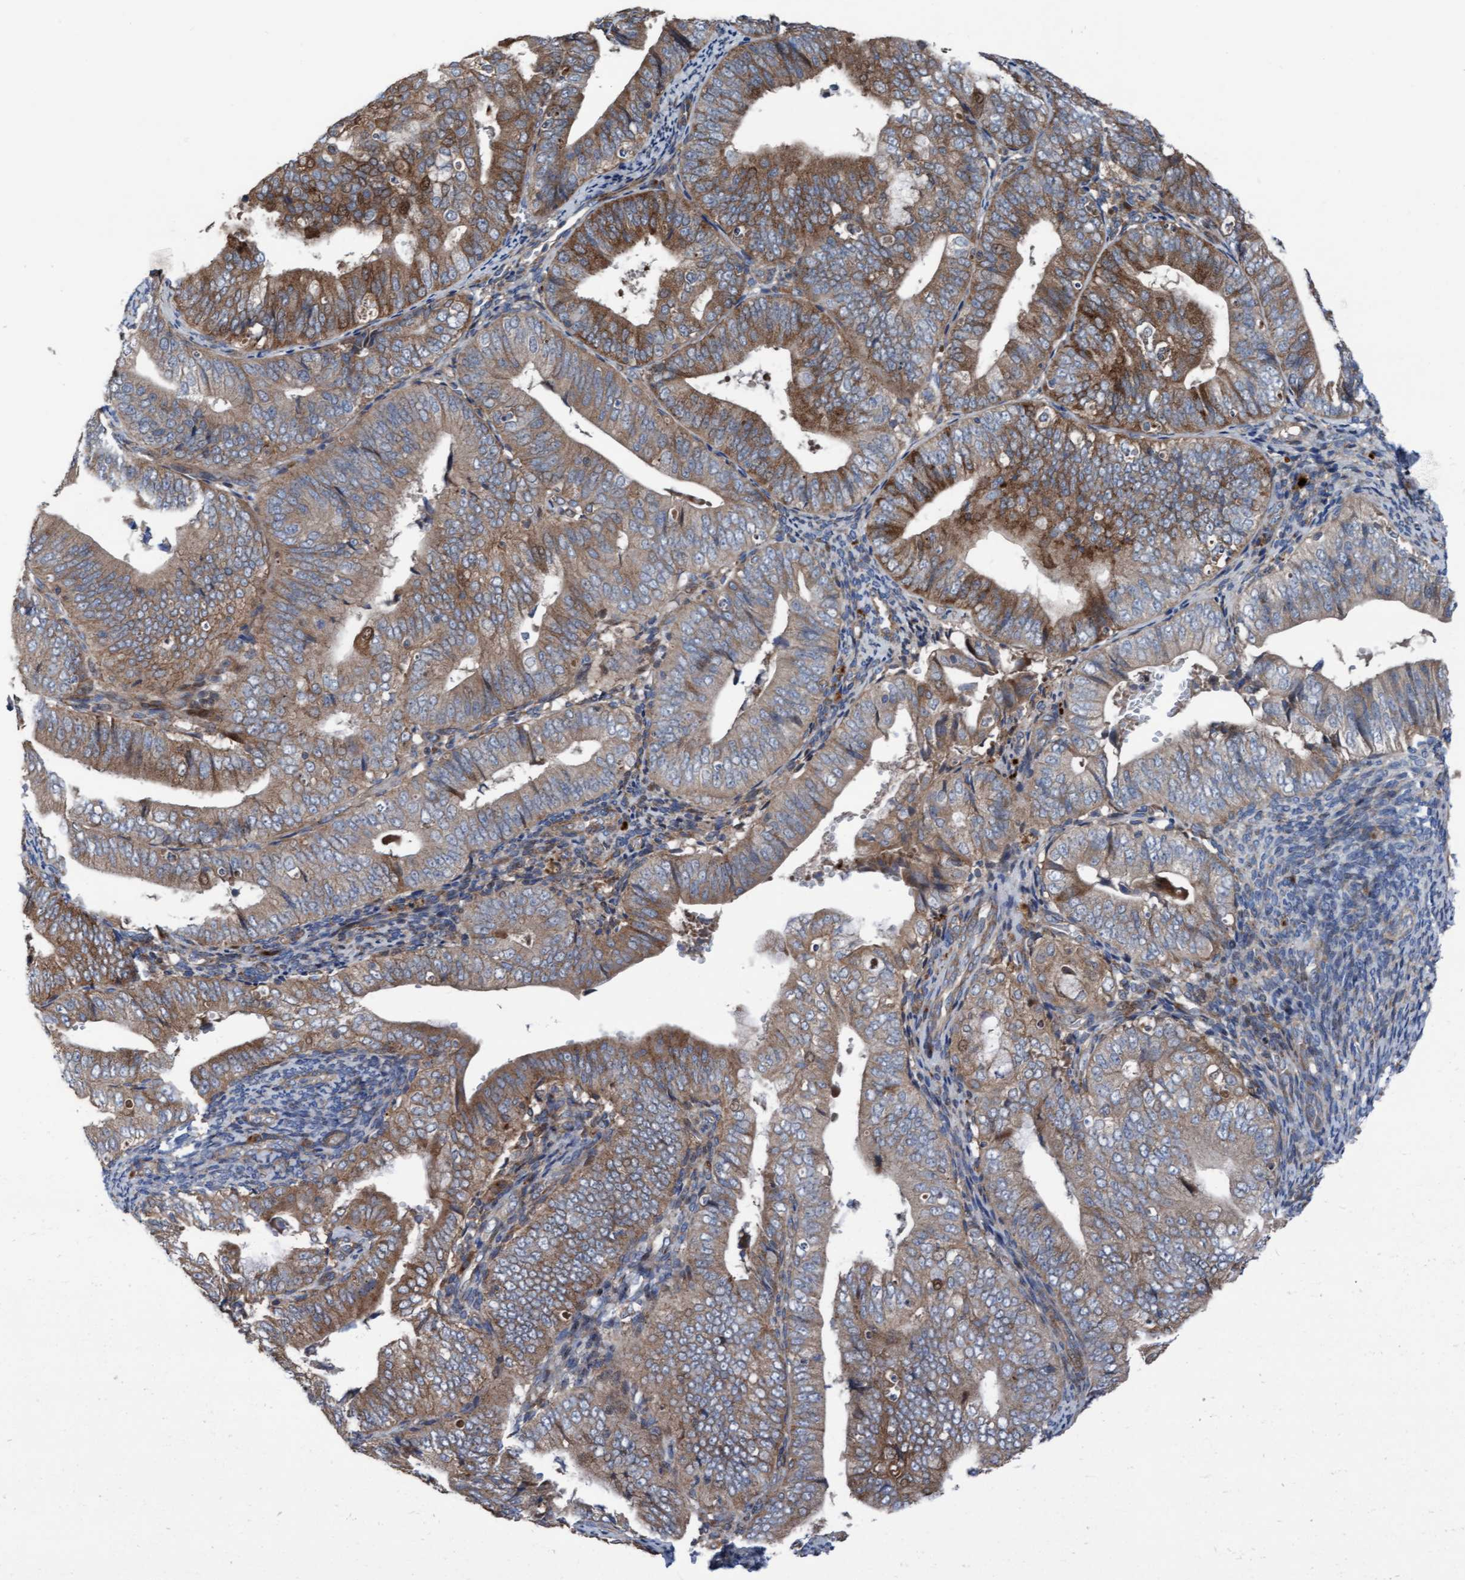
{"staining": {"intensity": "moderate", "quantity": ">75%", "location": "cytoplasmic/membranous"}, "tissue": "endometrial cancer", "cell_type": "Tumor cells", "image_type": "cancer", "snomed": [{"axis": "morphology", "description": "Adenocarcinoma, NOS"}, {"axis": "topography", "description": "Endometrium"}], "caption": "Protein positivity by immunohistochemistry displays moderate cytoplasmic/membranous positivity in approximately >75% of tumor cells in endometrial cancer. The staining is performed using DAB brown chromogen to label protein expression. The nuclei are counter-stained blue using hematoxylin.", "gene": "KLHL26", "patient": {"sex": "female", "age": 63}}